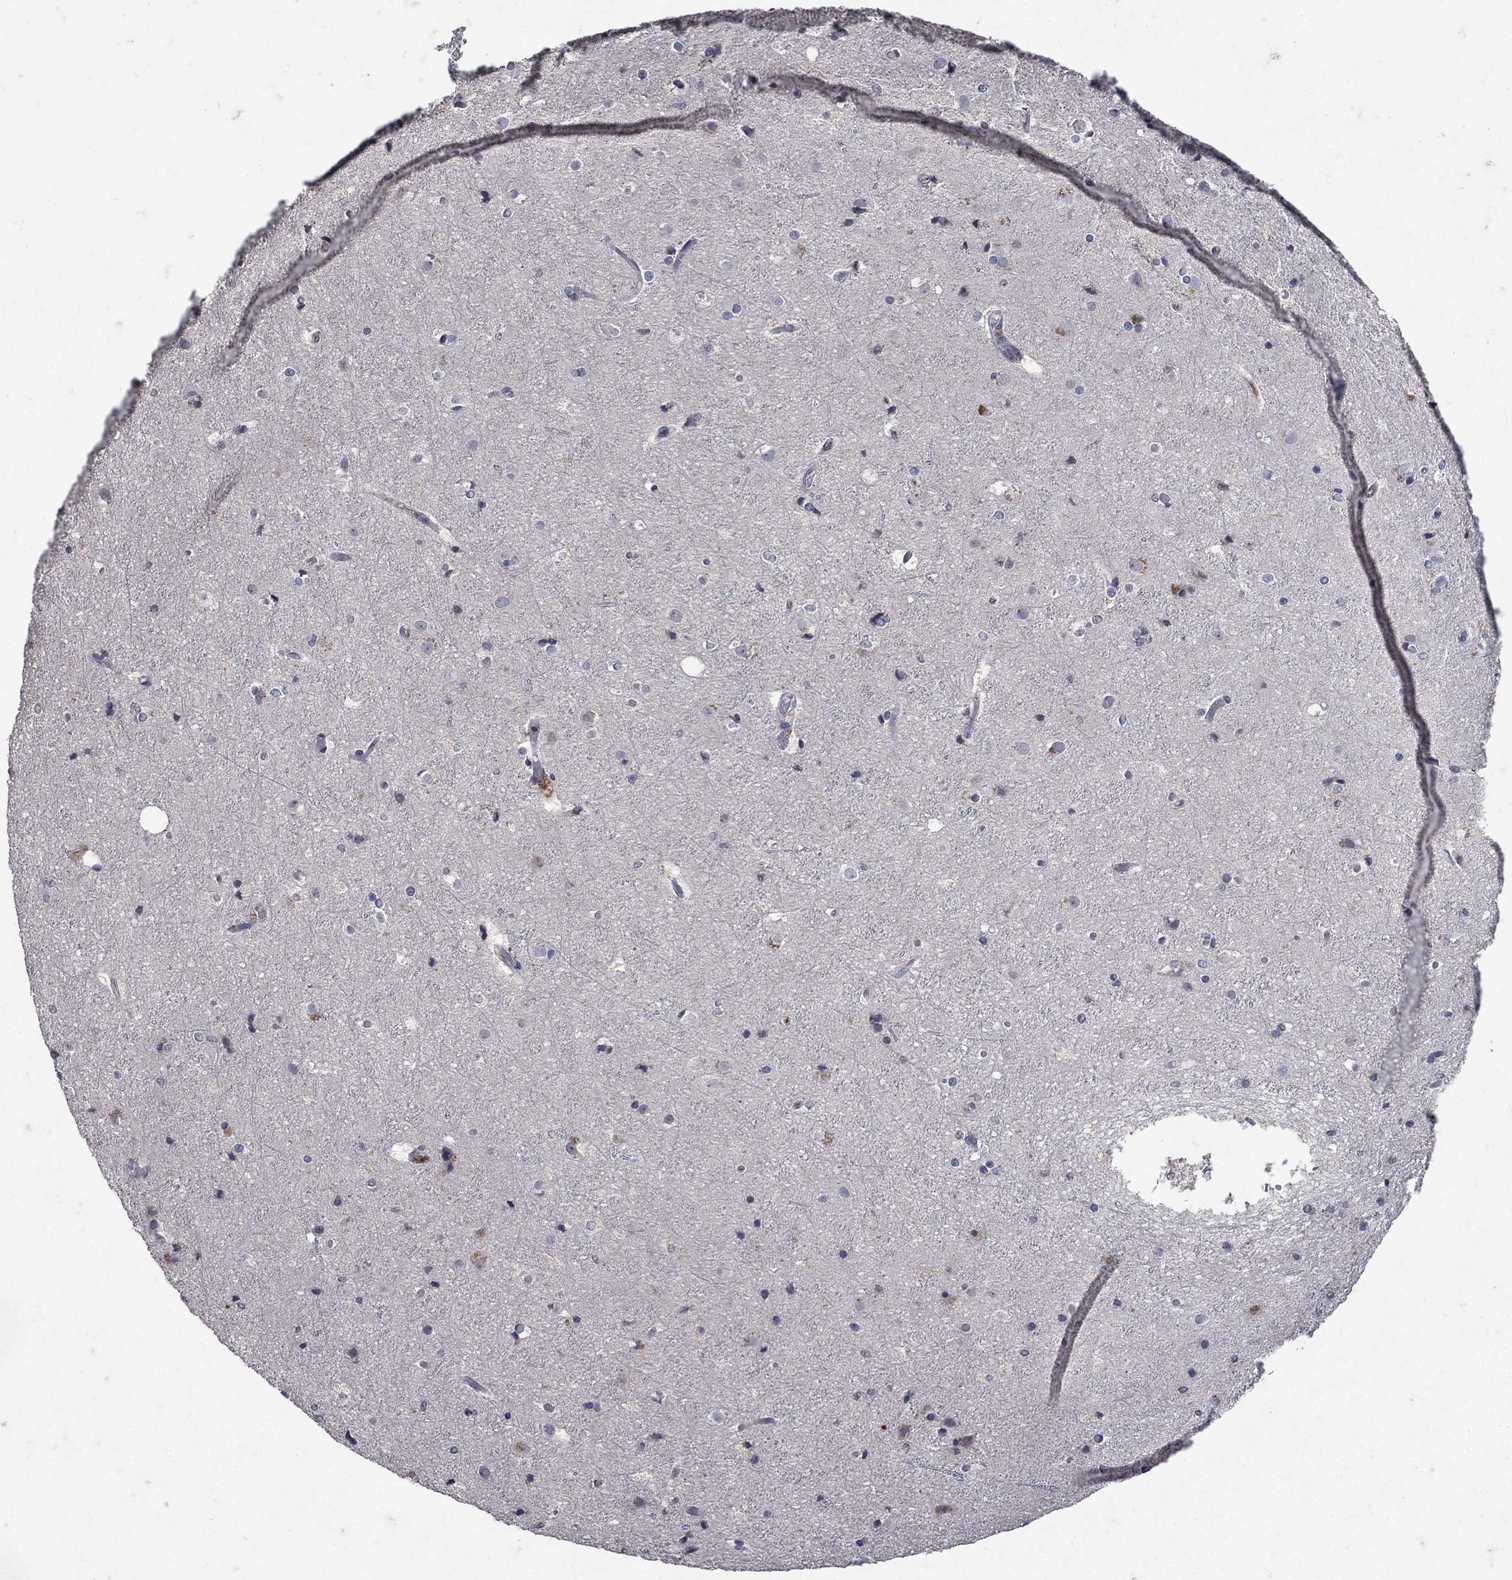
{"staining": {"intensity": "negative", "quantity": "none", "location": "none"}, "tissue": "cerebral cortex", "cell_type": "Endothelial cells", "image_type": "normal", "snomed": [{"axis": "morphology", "description": "Normal tissue, NOS"}, {"axis": "topography", "description": "Cerebral cortex"}], "caption": "Human cerebral cortex stained for a protein using immunohistochemistry displays no positivity in endothelial cells.", "gene": "NPC2", "patient": {"sex": "female", "age": 52}}